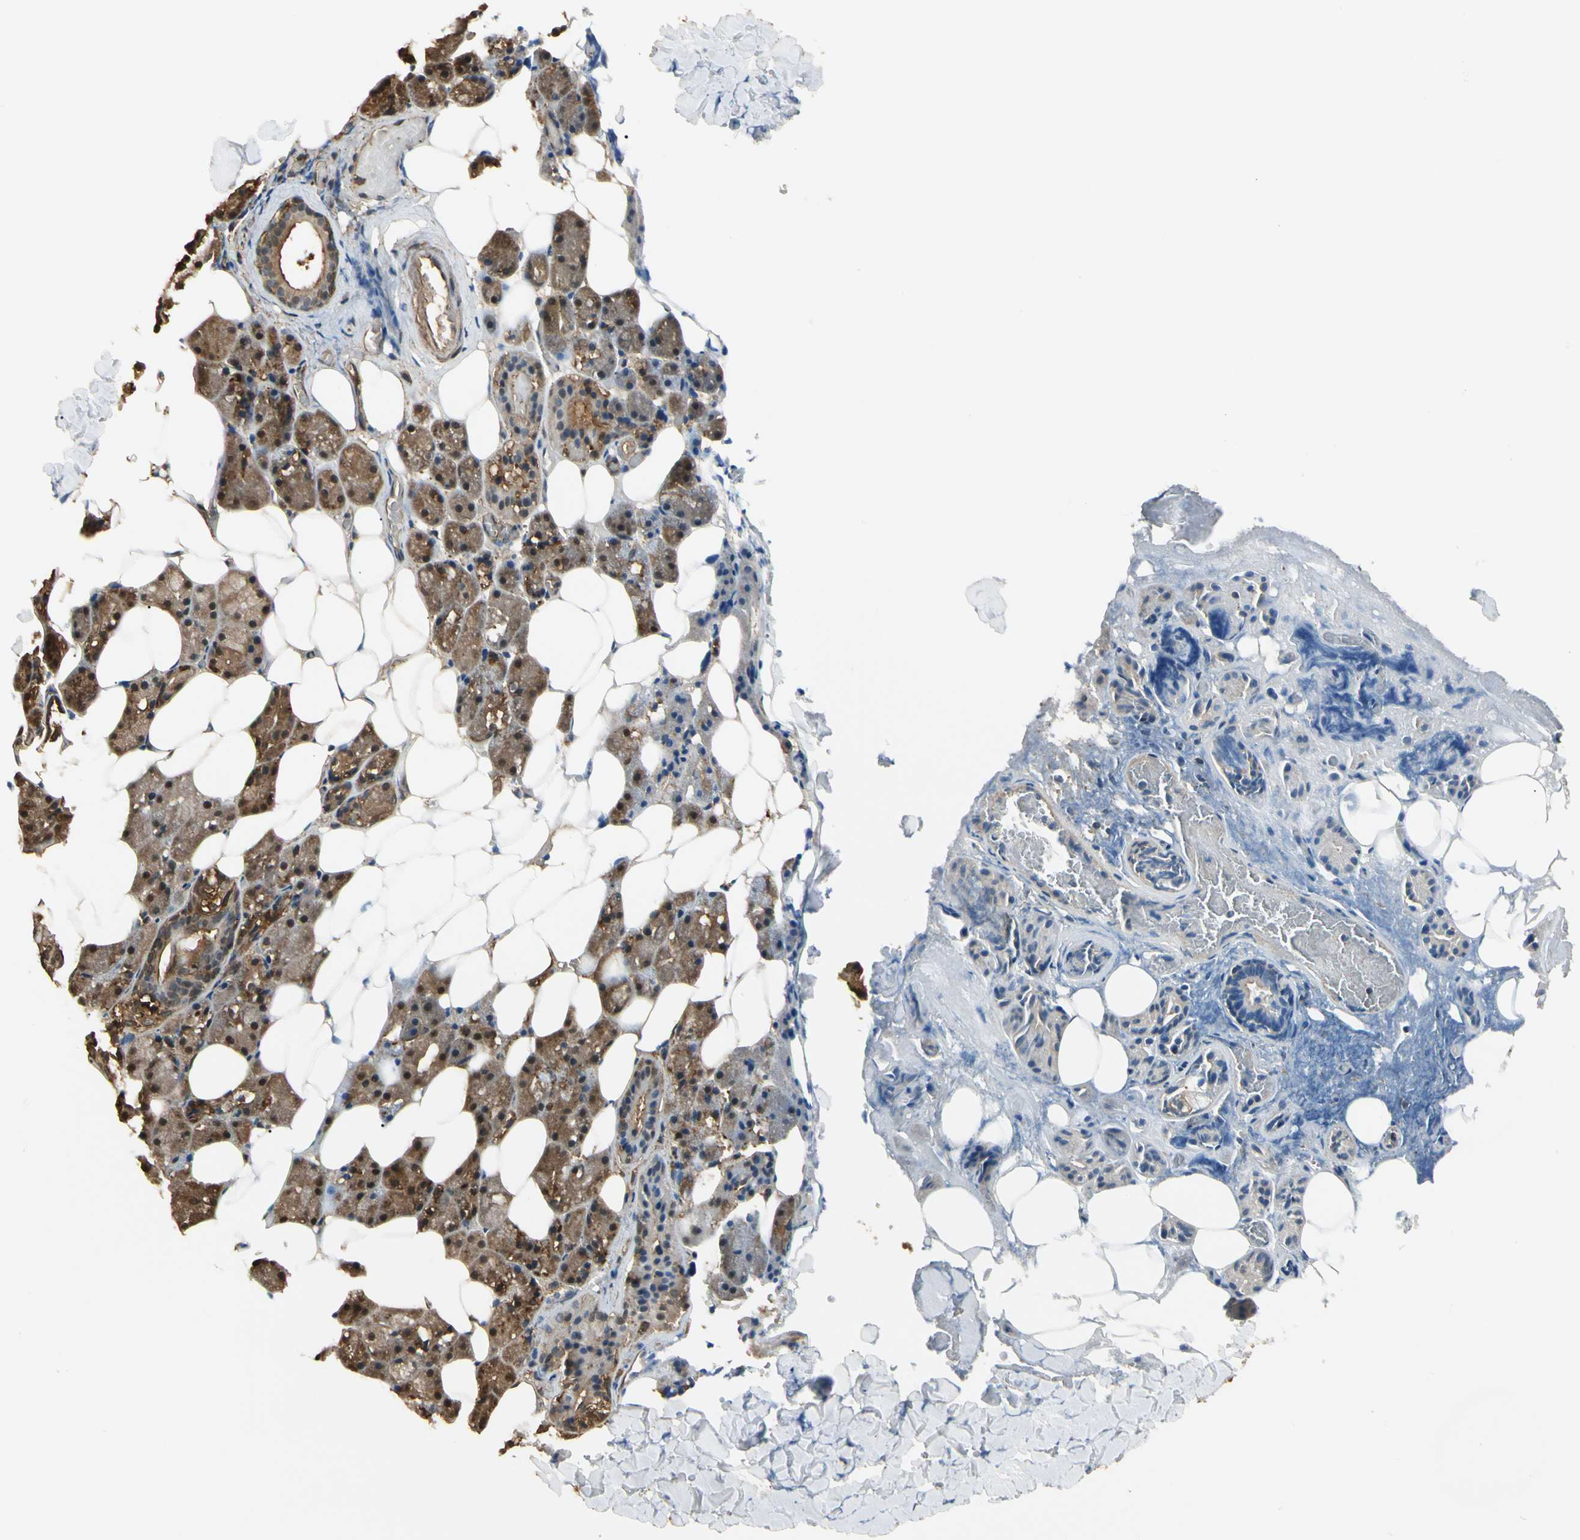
{"staining": {"intensity": "moderate", "quantity": ">75%", "location": "cytoplasmic/membranous,nuclear"}, "tissue": "salivary gland", "cell_type": "Glandular cells", "image_type": "normal", "snomed": [{"axis": "morphology", "description": "Normal tissue, NOS"}, {"axis": "topography", "description": "Salivary gland"}], "caption": "Immunohistochemistry histopathology image of benign human salivary gland stained for a protein (brown), which demonstrates medium levels of moderate cytoplasmic/membranous,nuclear positivity in about >75% of glandular cells.", "gene": "YWHAE", "patient": {"sex": "female", "age": 55}}